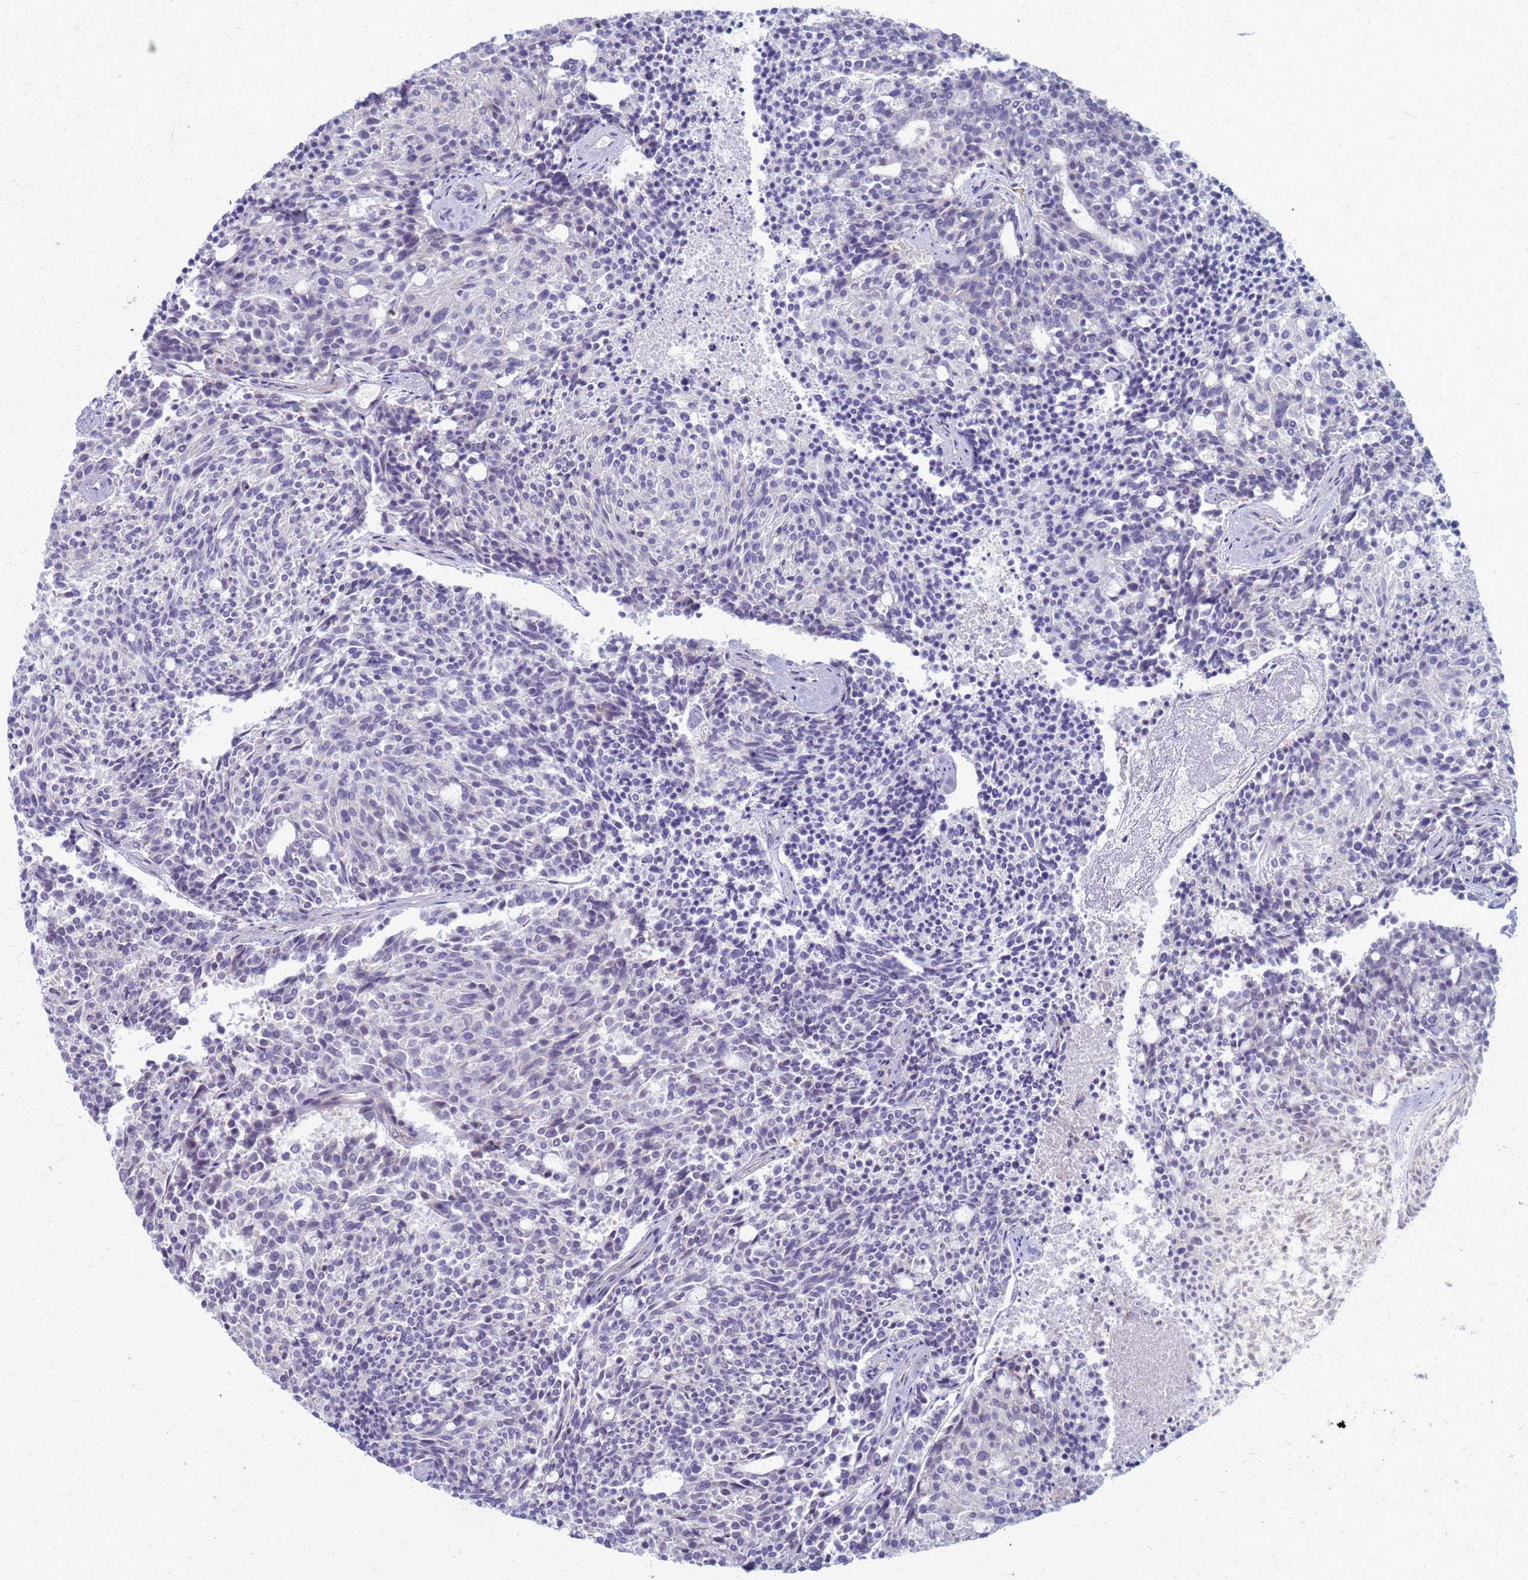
{"staining": {"intensity": "negative", "quantity": "none", "location": "none"}, "tissue": "carcinoid", "cell_type": "Tumor cells", "image_type": "cancer", "snomed": [{"axis": "morphology", "description": "Carcinoid, malignant, NOS"}, {"axis": "topography", "description": "Pancreas"}], "caption": "DAB (3,3'-diaminobenzidine) immunohistochemical staining of human carcinoid displays no significant expression in tumor cells.", "gene": "CLCA2", "patient": {"sex": "female", "age": 54}}